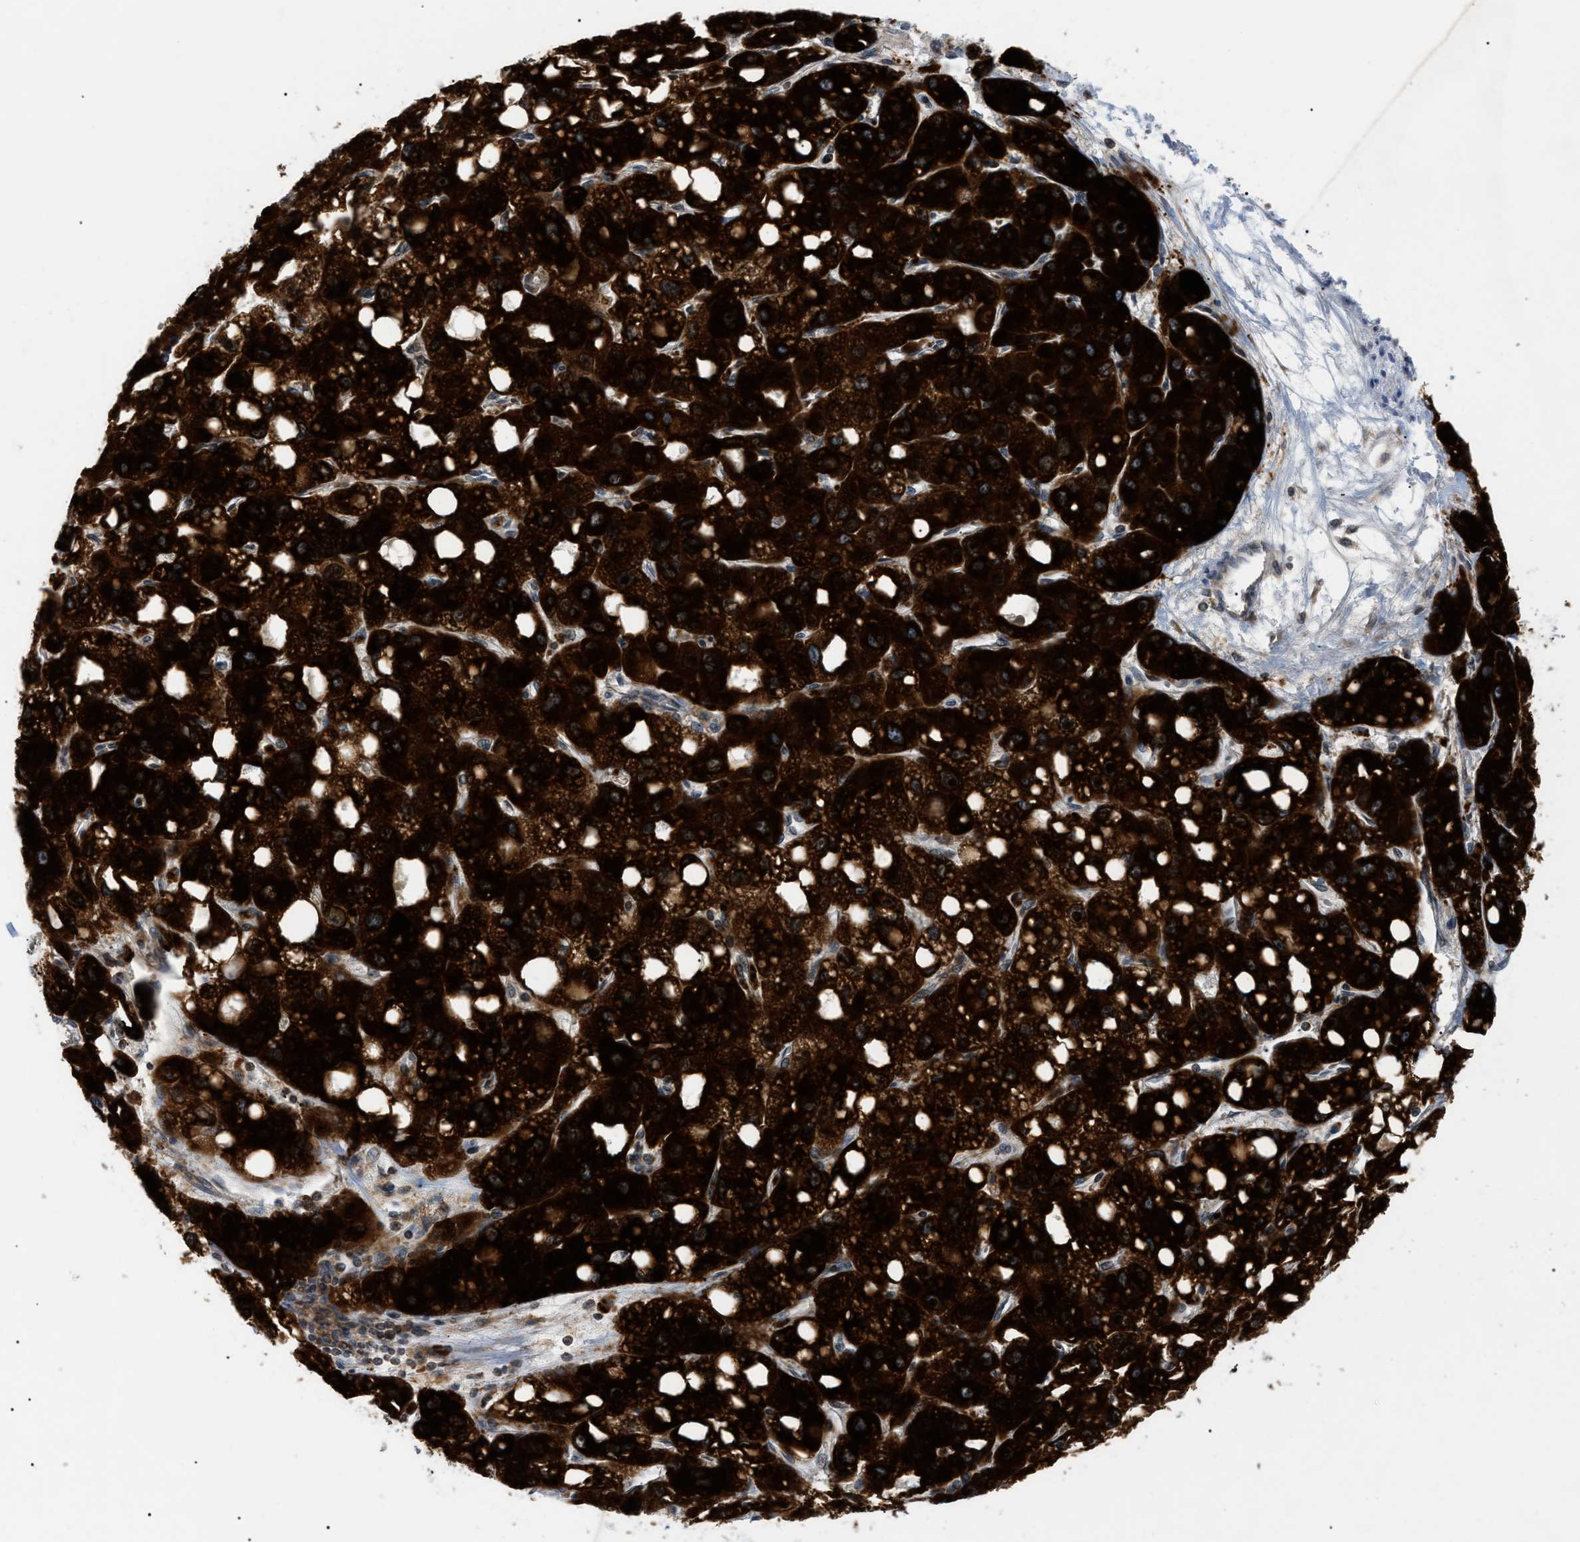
{"staining": {"intensity": "strong", "quantity": ">75%", "location": "cytoplasmic/membranous"}, "tissue": "liver cancer", "cell_type": "Tumor cells", "image_type": "cancer", "snomed": [{"axis": "morphology", "description": "Carcinoma, Hepatocellular, NOS"}, {"axis": "topography", "description": "Liver"}], "caption": "A brown stain labels strong cytoplasmic/membranous staining of a protein in human liver hepatocellular carcinoma tumor cells.", "gene": "DERL1", "patient": {"sex": "male", "age": 55}}